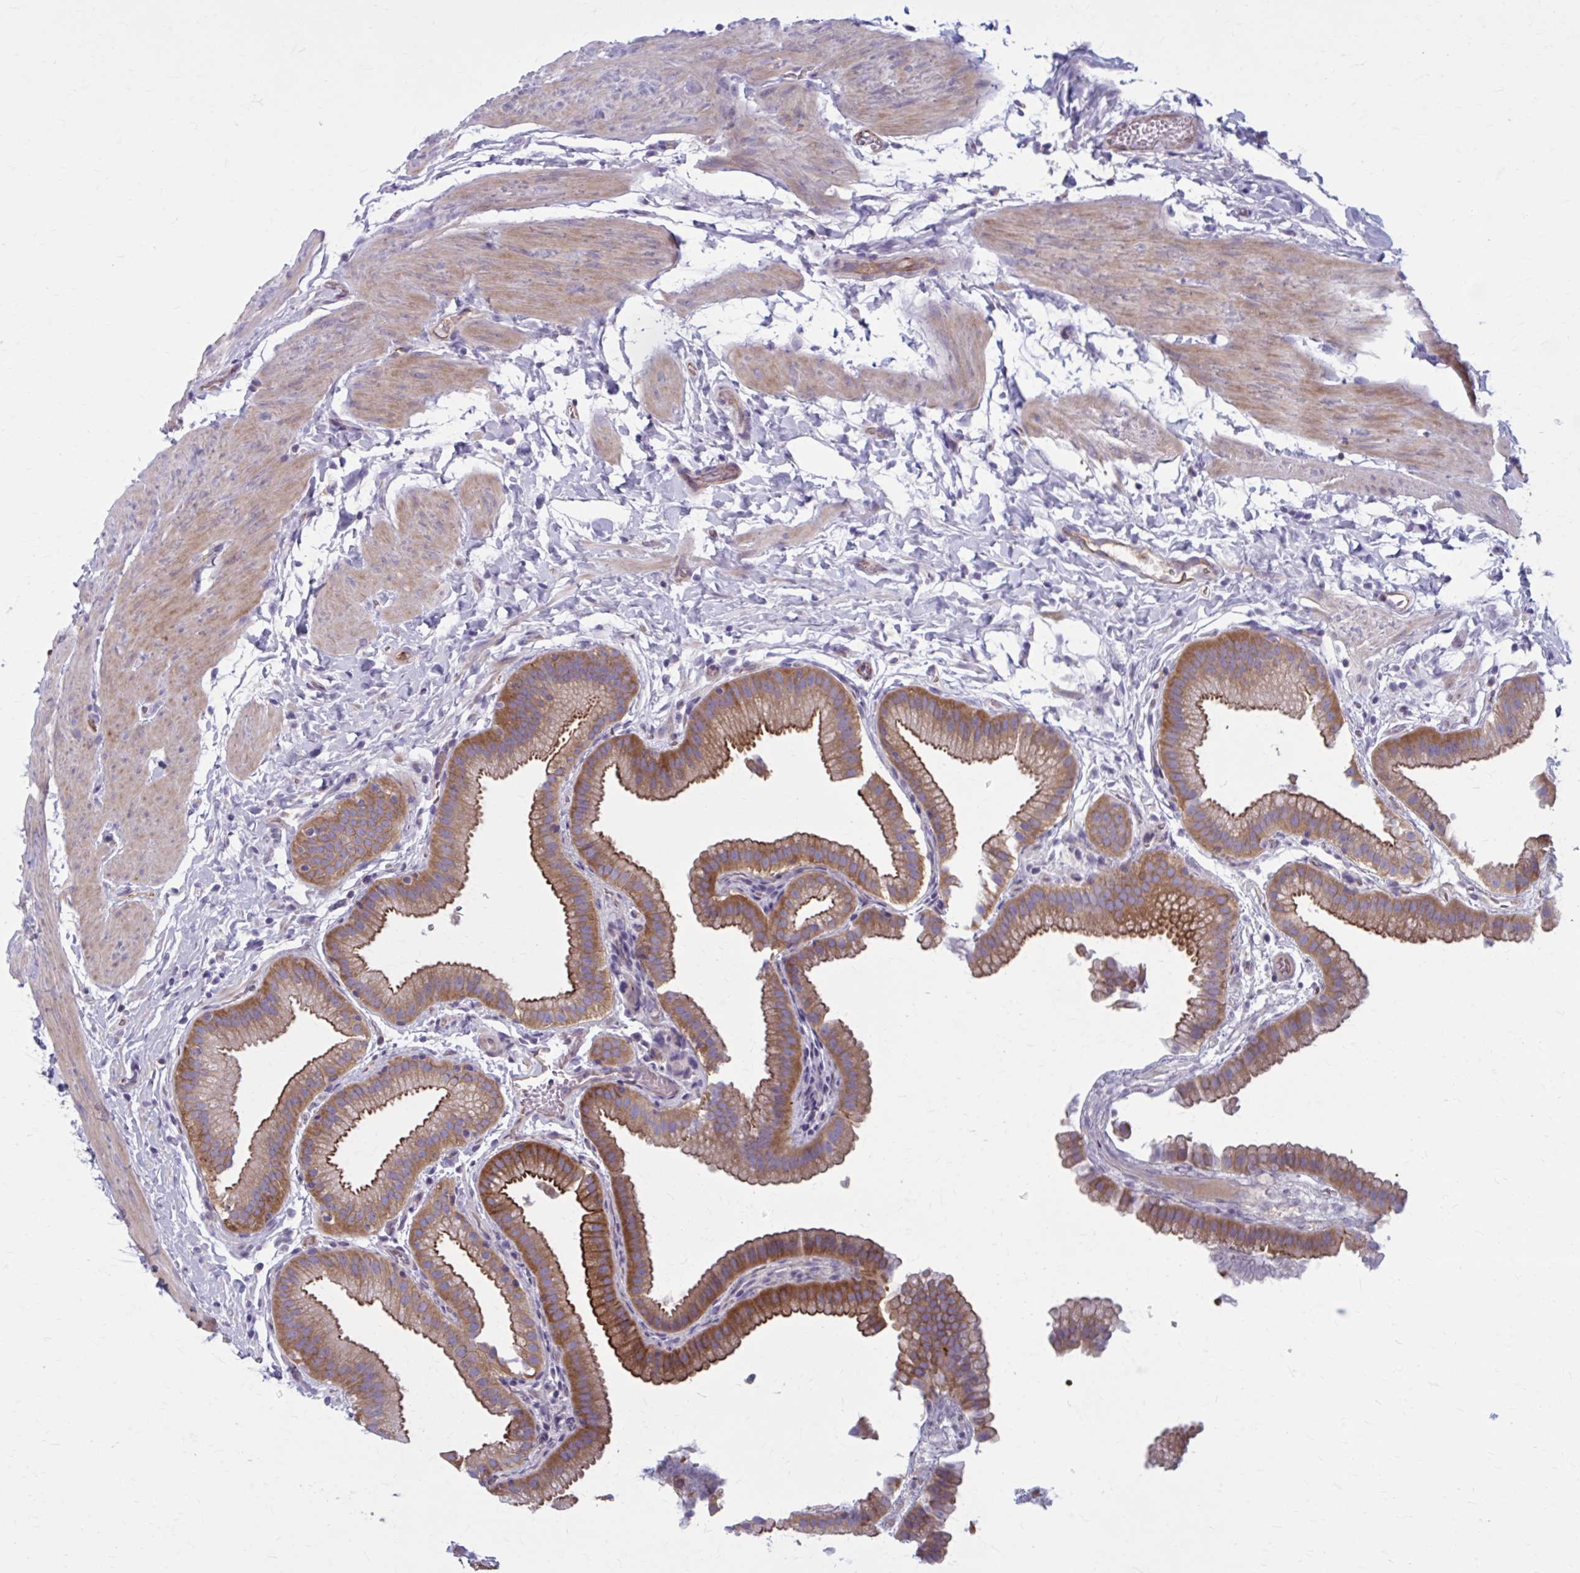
{"staining": {"intensity": "moderate", "quantity": ">75%", "location": "cytoplasmic/membranous"}, "tissue": "gallbladder", "cell_type": "Glandular cells", "image_type": "normal", "snomed": [{"axis": "morphology", "description": "Normal tissue, NOS"}, {"axis": "topography", "description": "Gallbladder"}], "caption": "Glandular cells display medium levels of moderate cytoplasmic/membranous staining in approximately >75% of cells in benign gallbladder. Nuclei are stained in blue.", "gene": "ZDHHC7", "patient": {"sex": "female", "age": 63}}